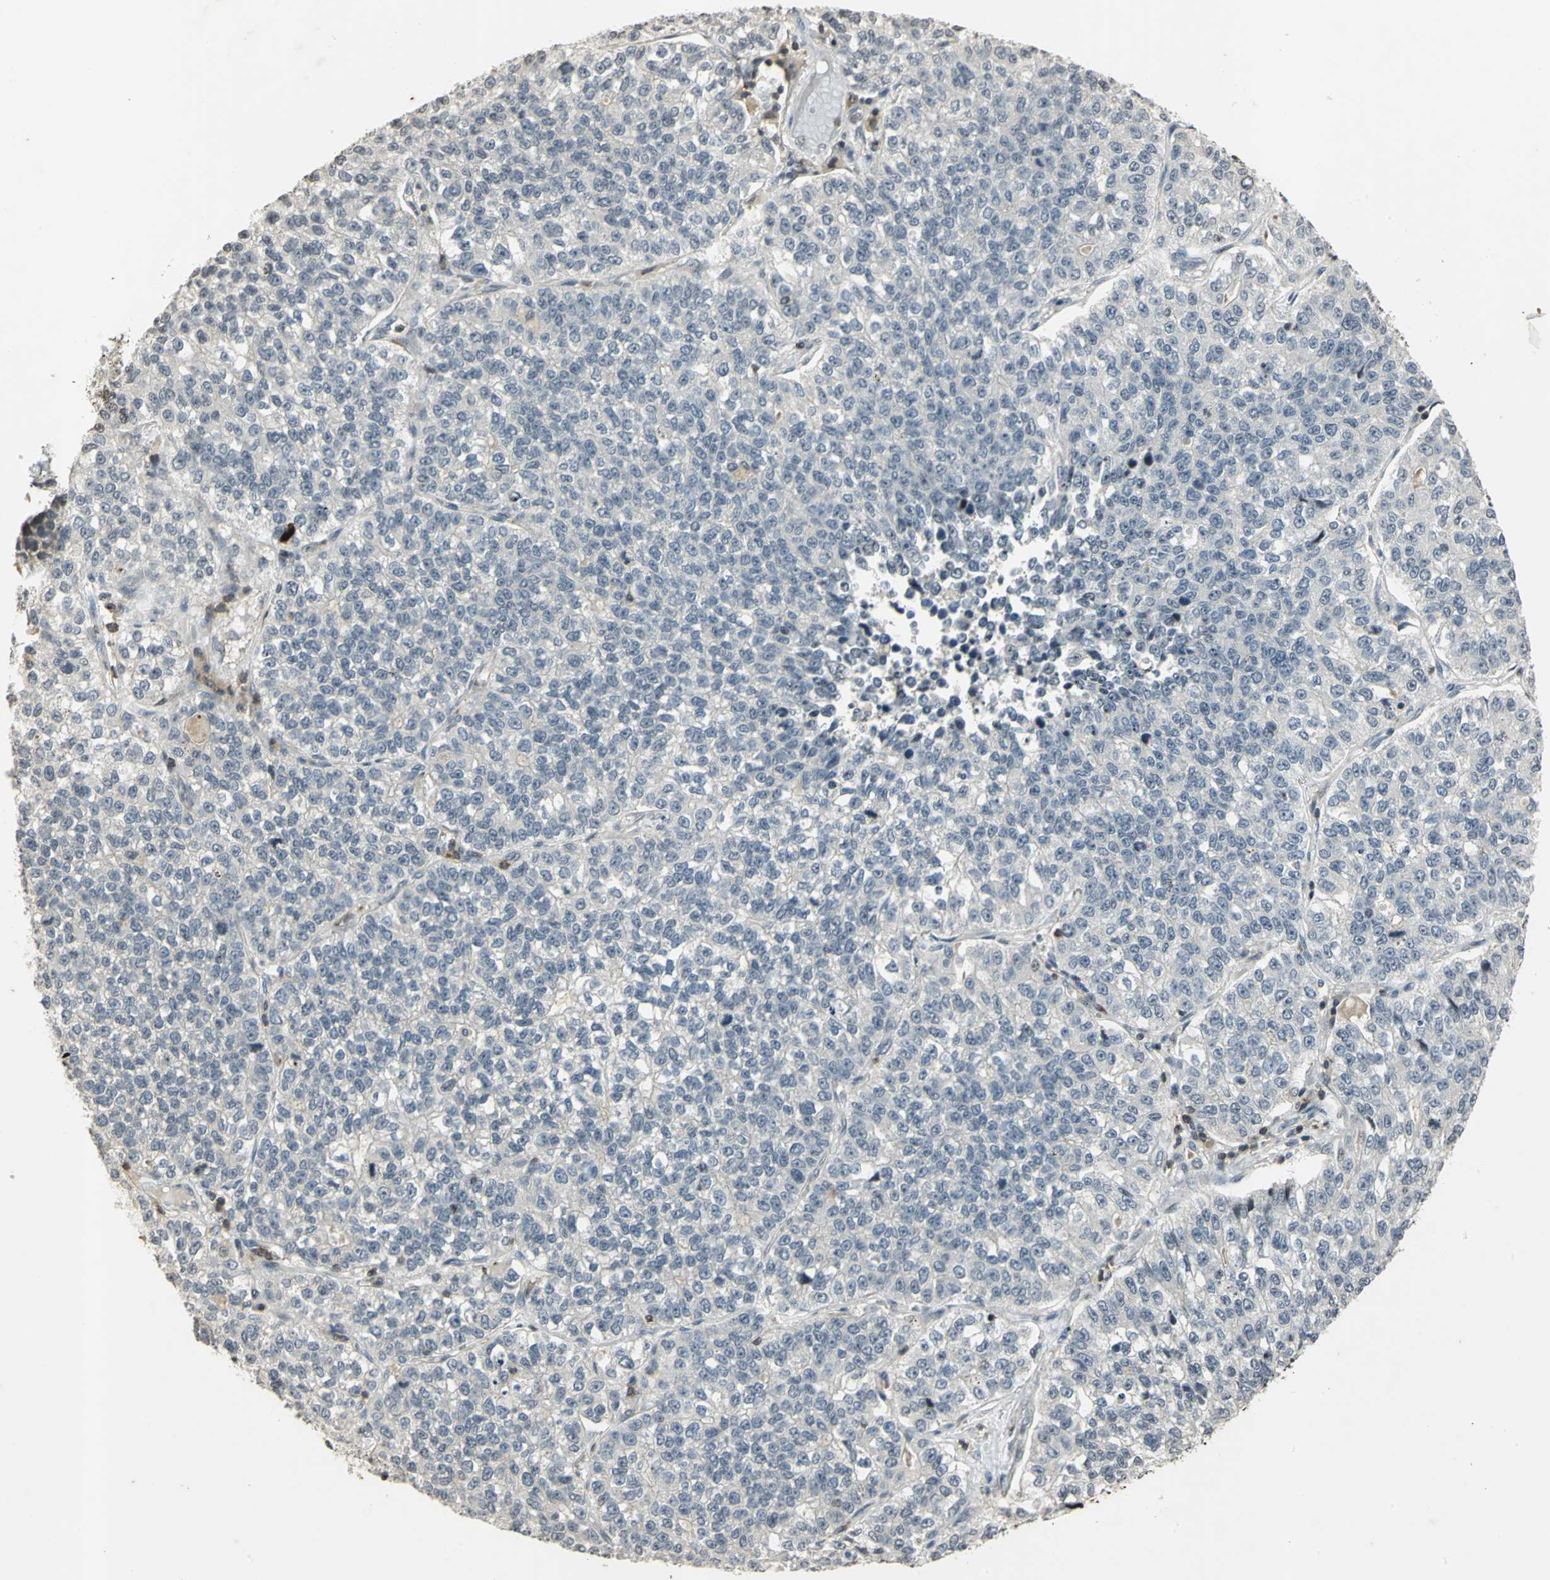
{"staining": {"intensity": "negative", "quantity": "none", "location": "none"}, "tissue": "lung cancer", "cell_type": "Tumor cells", "image_type": "cancer", "snomed": [{"axis": "morphology", "description": "Adenocarcinoma, NOS"}, {"axis": "topography", "description": "Lung"}], "caption": "A micrograph of human adenocarcinoma (lung) is negative for staining in tumor cells.", "gene": "IL16", "patient": {"sex": "male", "age": 49}}